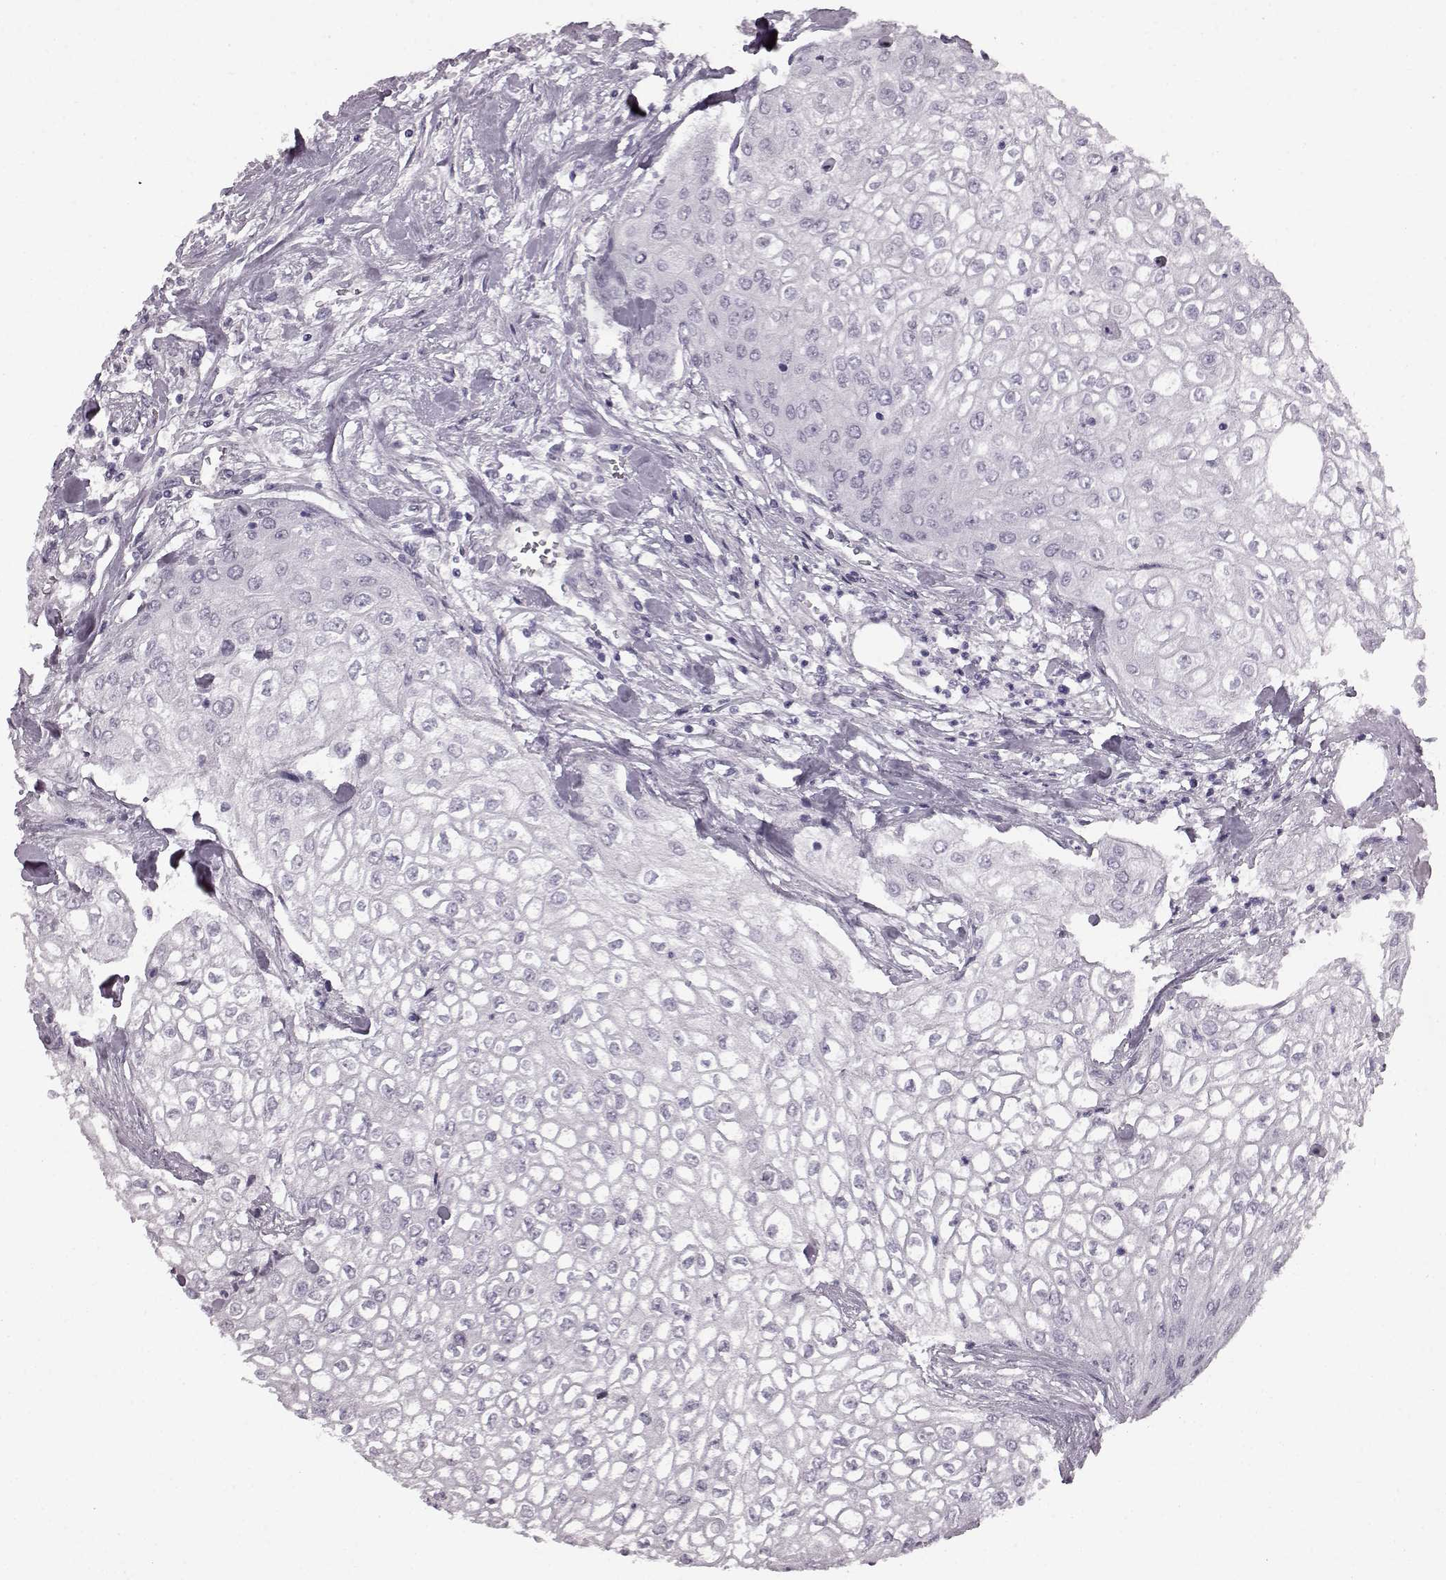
{"staining": {"intensity": "negative", "quantity": "none", "location": "none"}, "tissue": "urothelial cancer", "cell_type": "Tumor cells", "image_type": "cancer", "snomed": [{"axis": "morphology", "description": "Urothelial carcinoma, High grade"}, {"axis": "topography", "description": "Urinary bladder"}], "caption": "Urothelial carcinoma (high-grade) was stained to show a protein in brown. There is no significant positivity in tumor cells. (Stains: DAB immunohistochemistry (IHC) with hematoxylin counter stain, Microscopy: brightfield microscopy at high magnification).", "gene": "PRPH2", "patient": {"sex": "male", "age": 62}}